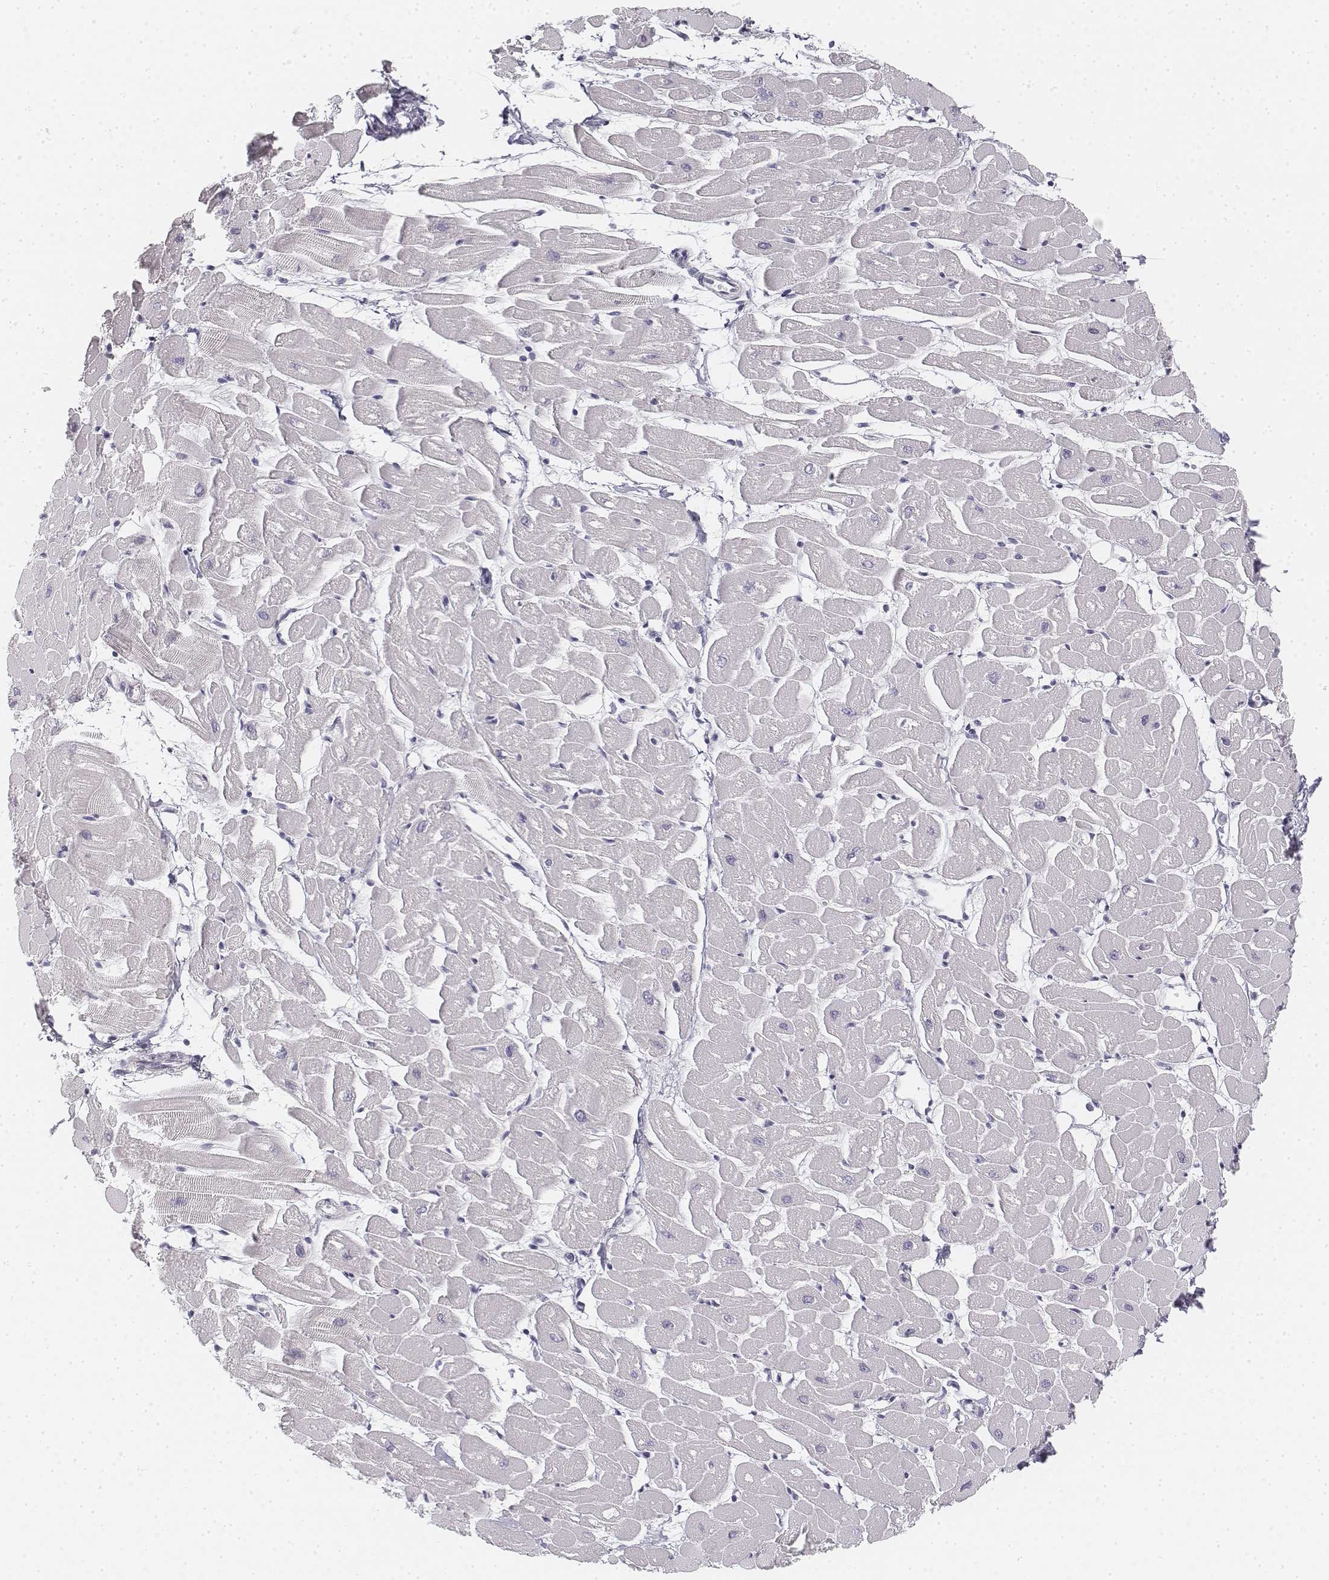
{"staining": {"intensity": "negative", "quantity": "none", "location": "none"}, "tissue": "heart muscle", "cell_type": "Cardiomyocytes", "image_type": "normal", "snomed": [{"axis": "morphology", "description": "Normal tissue, NOS"}, {"axis": "topography", "description": "Heart"}], "caption": "High power microscopy histopathology image of an immunohistochemistry image of unremarkable heart muscle, revealing no significant expression in cardiomyocytes. (DAB (3,3'-diaminobenzidine) immunohistochemistry visualized using brightfield microscopy, high magnification).", "gene": "KRT25", "patient": {"sex": "male", "age": 57}}